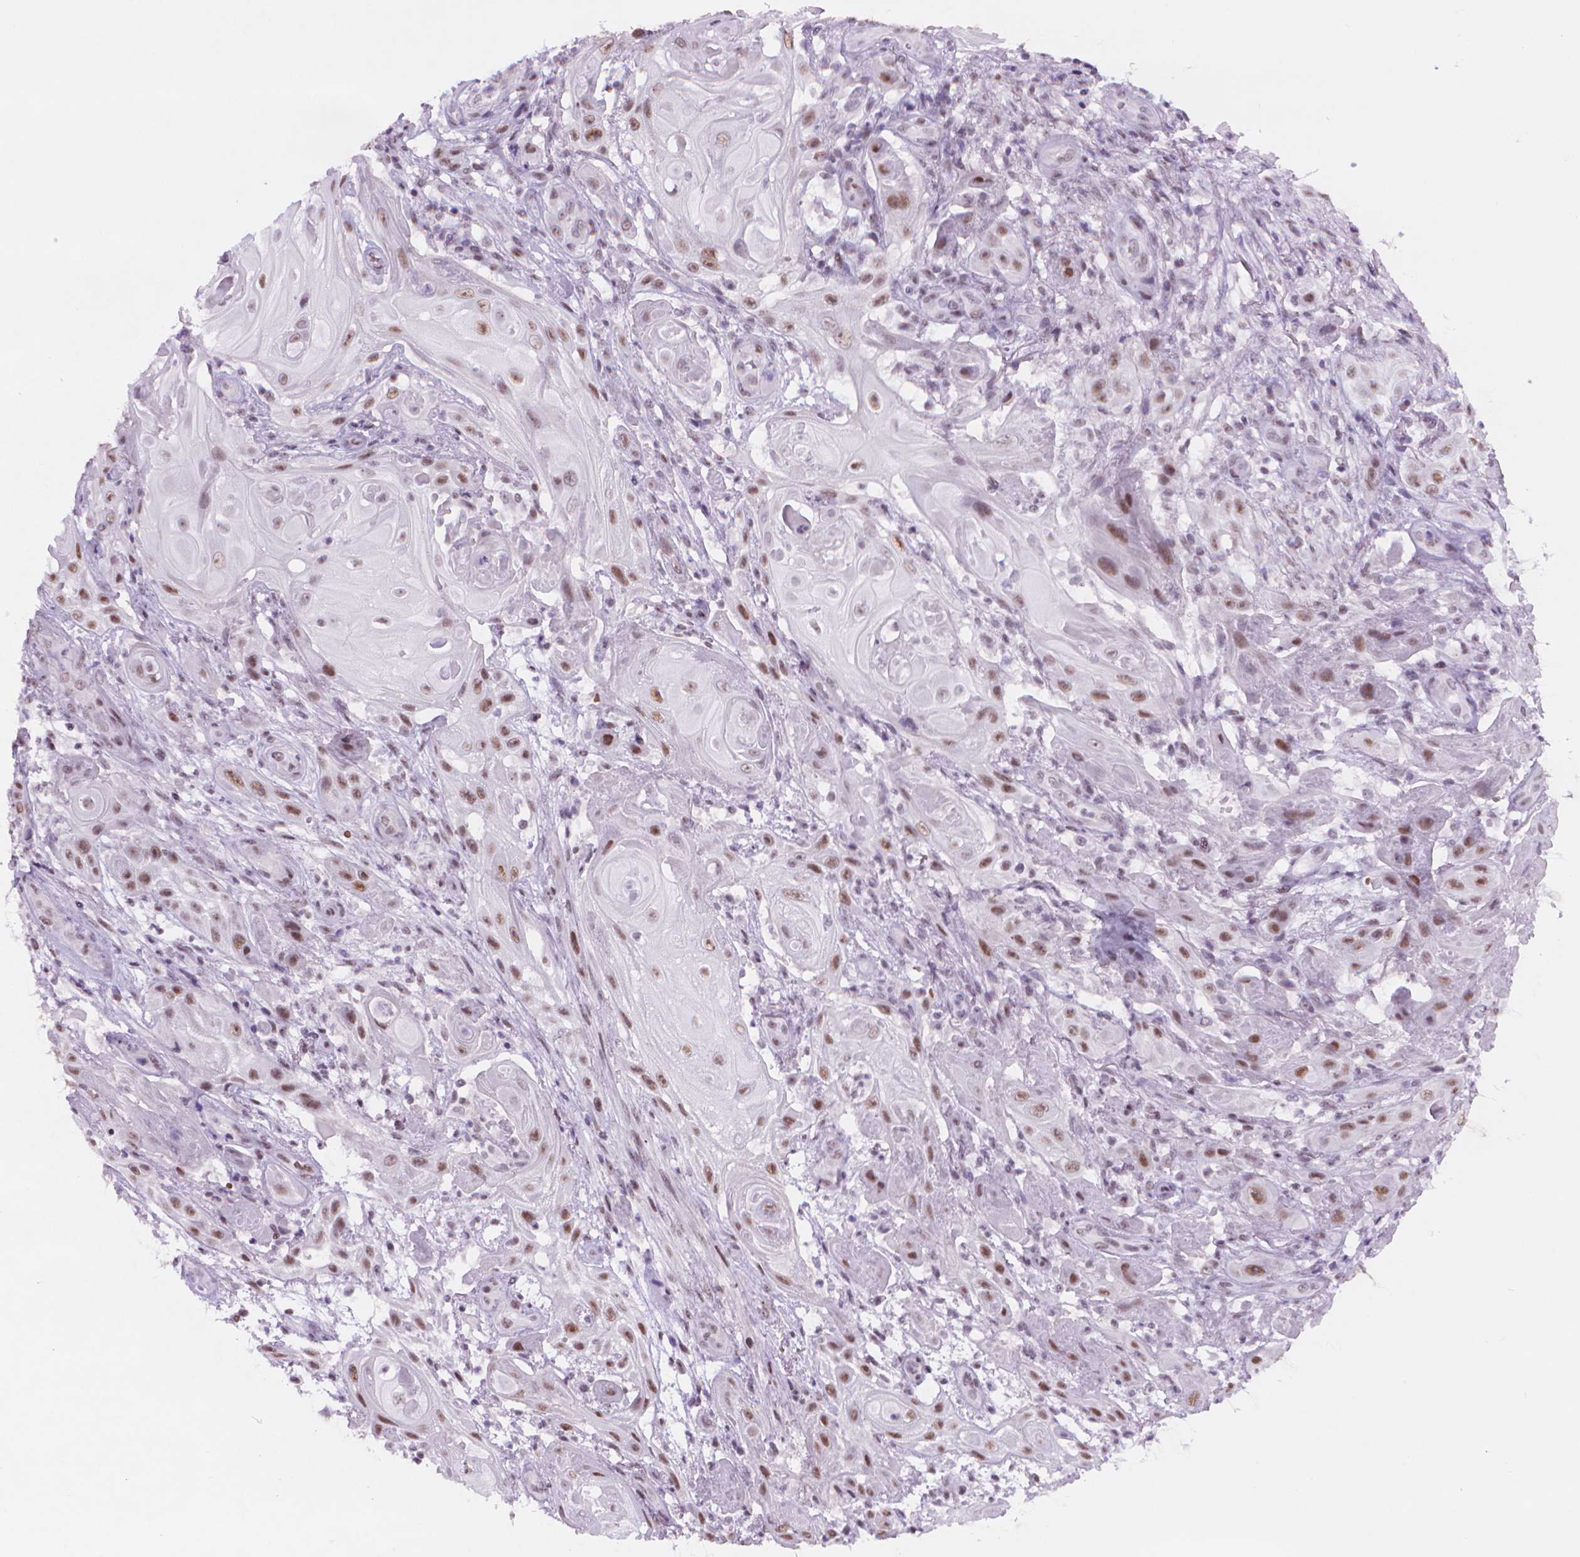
{"staining": {"intensity": "moderate", "quantity": ">75%", "location": "nuclear"}, "tissue": "skin cancer", "cell_type": "Tumor cells", "image_type": "cancer", "snomed": [{"axis": "morphology", "description": "Squamous cell carcinoma, NOS"}, {"axis": "topography", "description": "Skin"}], "caption": "Approximately >75% of tumor cells in human skin cancer (squamous cell carcinoma) demonstrate moderate nuclear protein positivity as visualized by brown immunohistochemical staining.", "gene": "POLR3D", "patient": {"sex": "male", "age": 62}}